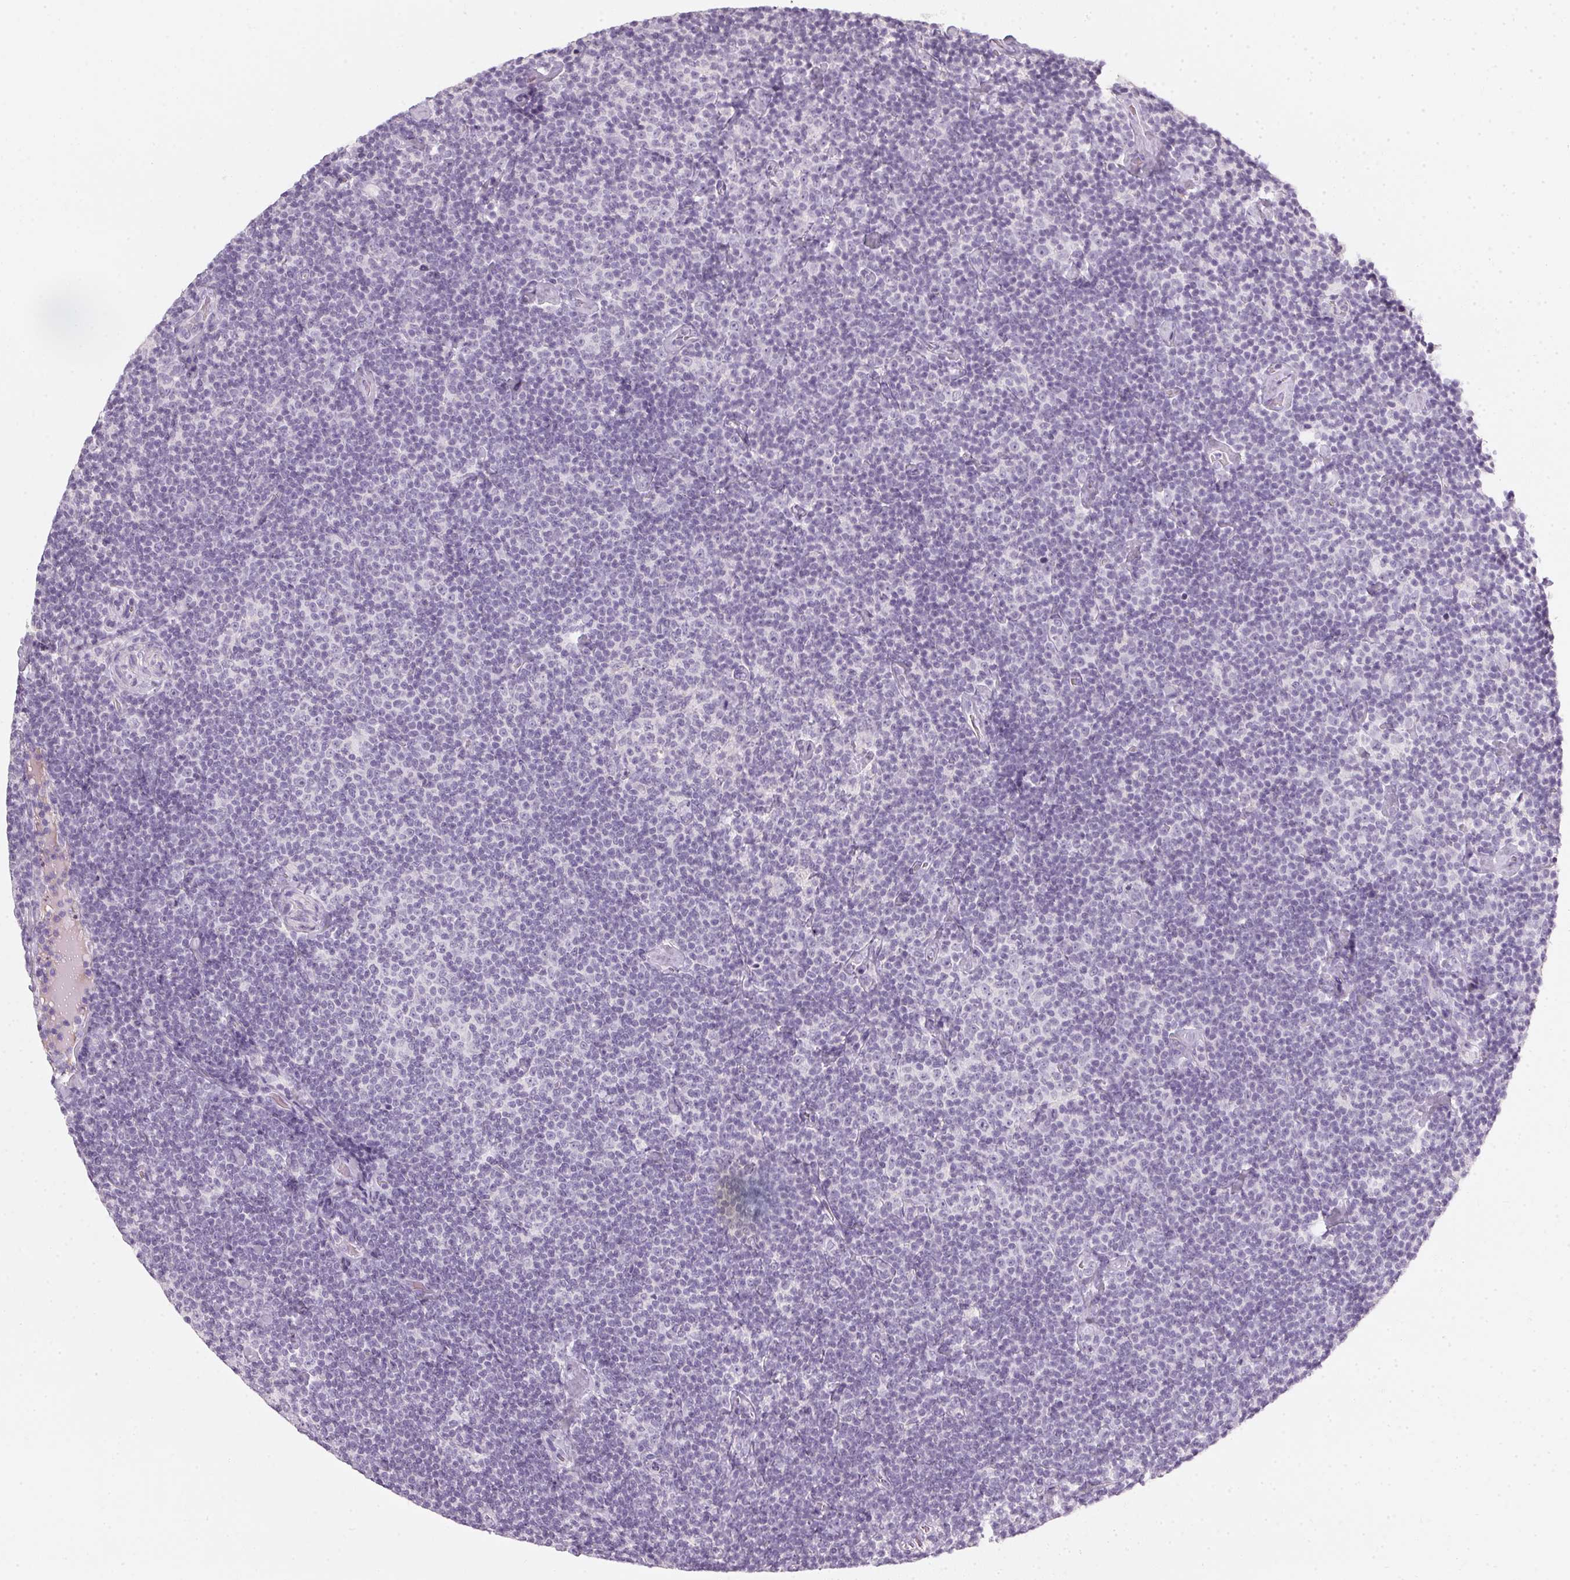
{"staining": {"intensity": "negative", "quantity": "none", "location": "none"}, "tissue": "lymphoma", "cell_type": "Tumor cells", "image_type": "cancer", "snomed": [{"axis": "morphology", "description": "Malignant lymphoma, non-Hodgkin's type, Low grade"}, {"axis": "topography", "description": "Lymph node"}], "caption": "This is an IHC photomicrograph of human low-grade malignant lymphoma, non-Hodgkin's type. There is no staining in tumor cells.", "gene": "TMEM72", "patient": {"sex": "male", "age": 81}}